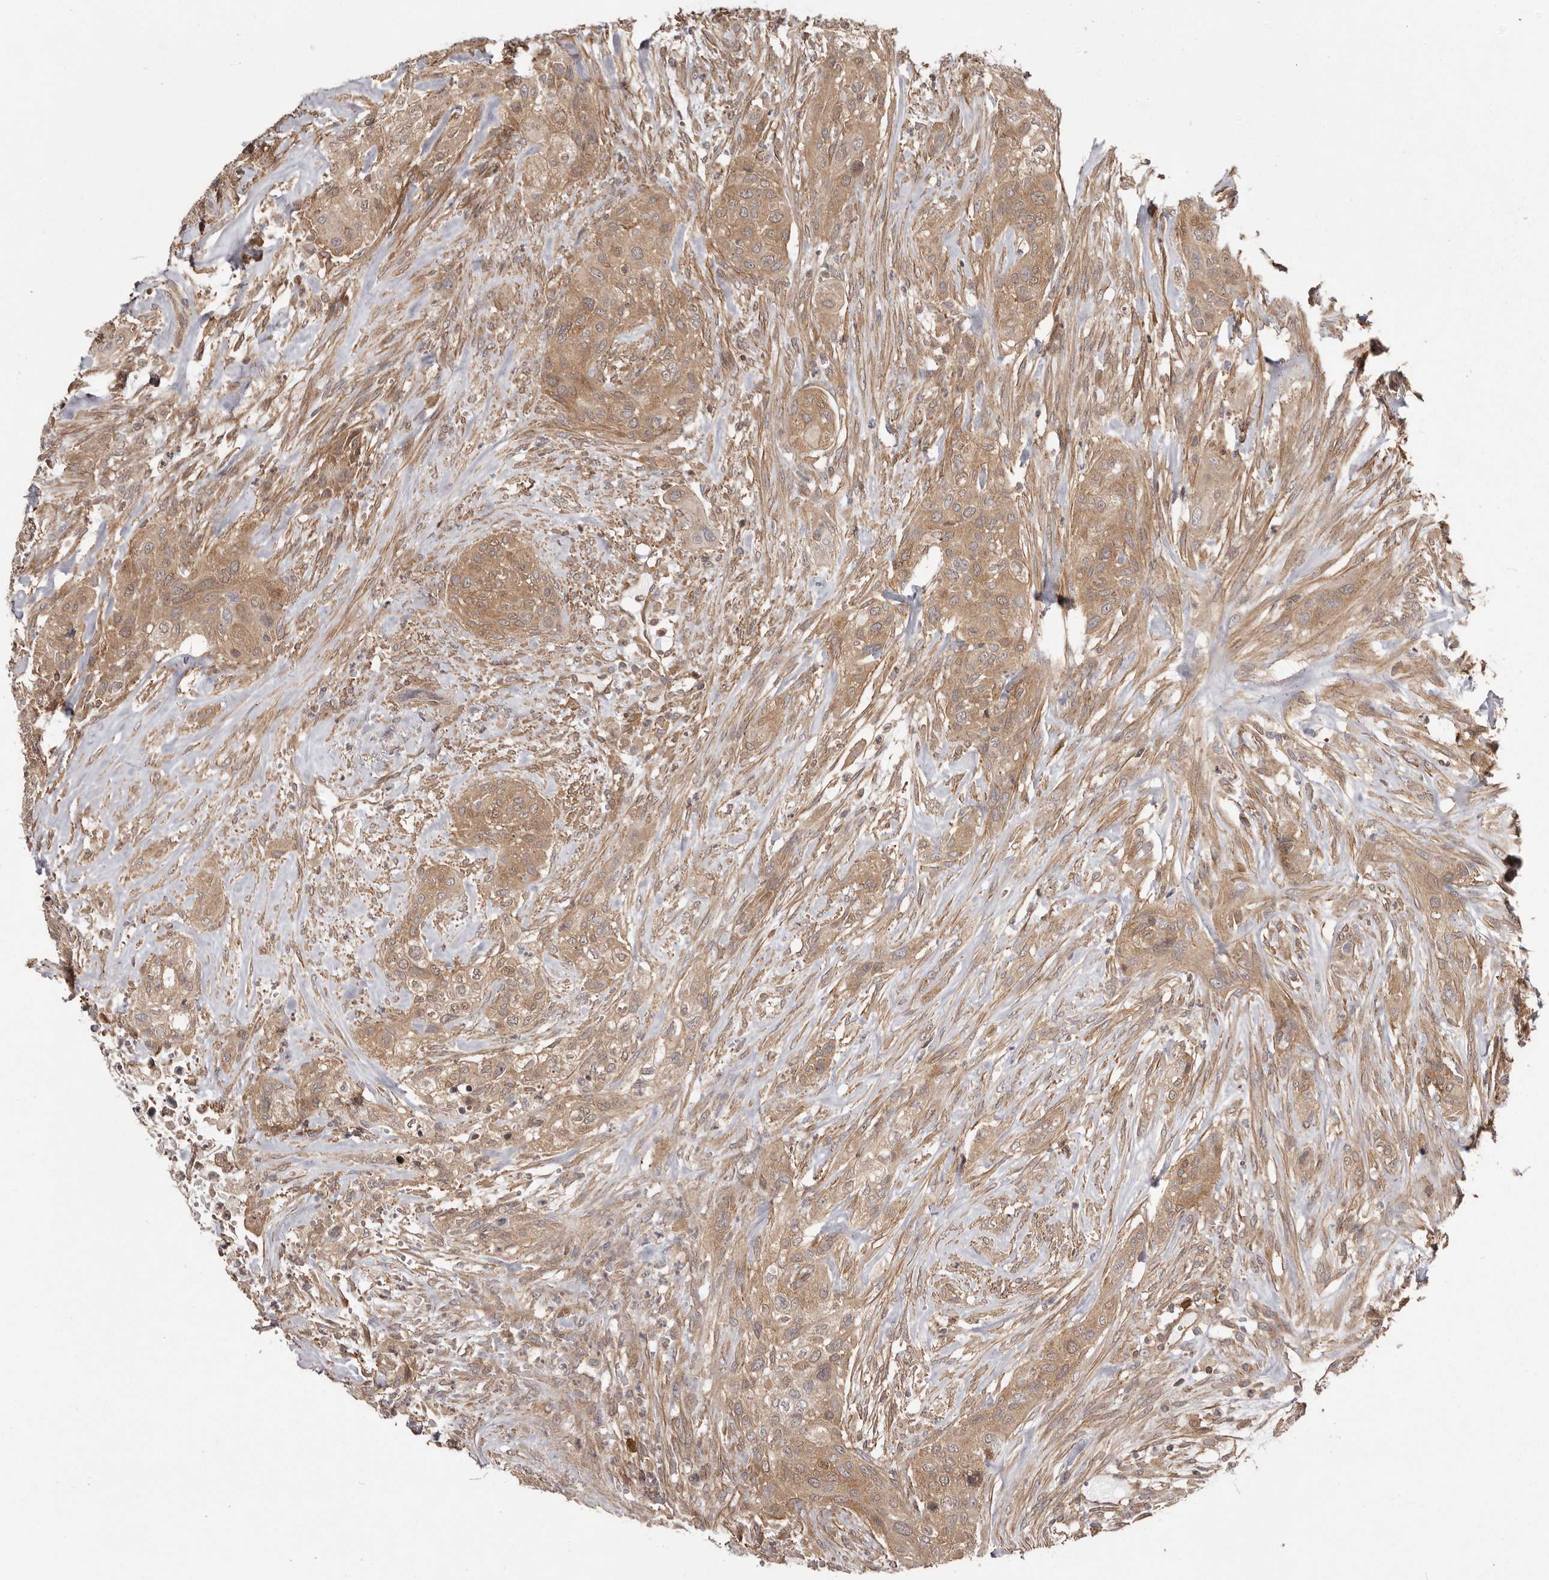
{"staining": {"intensity": "moderate", "quantity": ">75%", "location": "cytoplasmic/membranous"}, "tissue": "urothelial cancer", "cell_type": "Tumor cells", "image_type": "cancer", "snomed": [{"axis": "morphology", "description": "Urothelial carcinoma, High grade"}, {"axis": "topography", "description": "Urinary bladder"}], "caption": "The histopathology image reveals staining of urothelial carcinoma (high-grade), revealing moderate cytoplasmic/membranous protein positivity (brown color) within tumor cells. The staining was performed using DAB, with brown indicating positive protein expression. Nuclei are stained blue with hematoxylin.", "gene": "NFKBIA", "patient": {"sex": "male", "age": 35}}